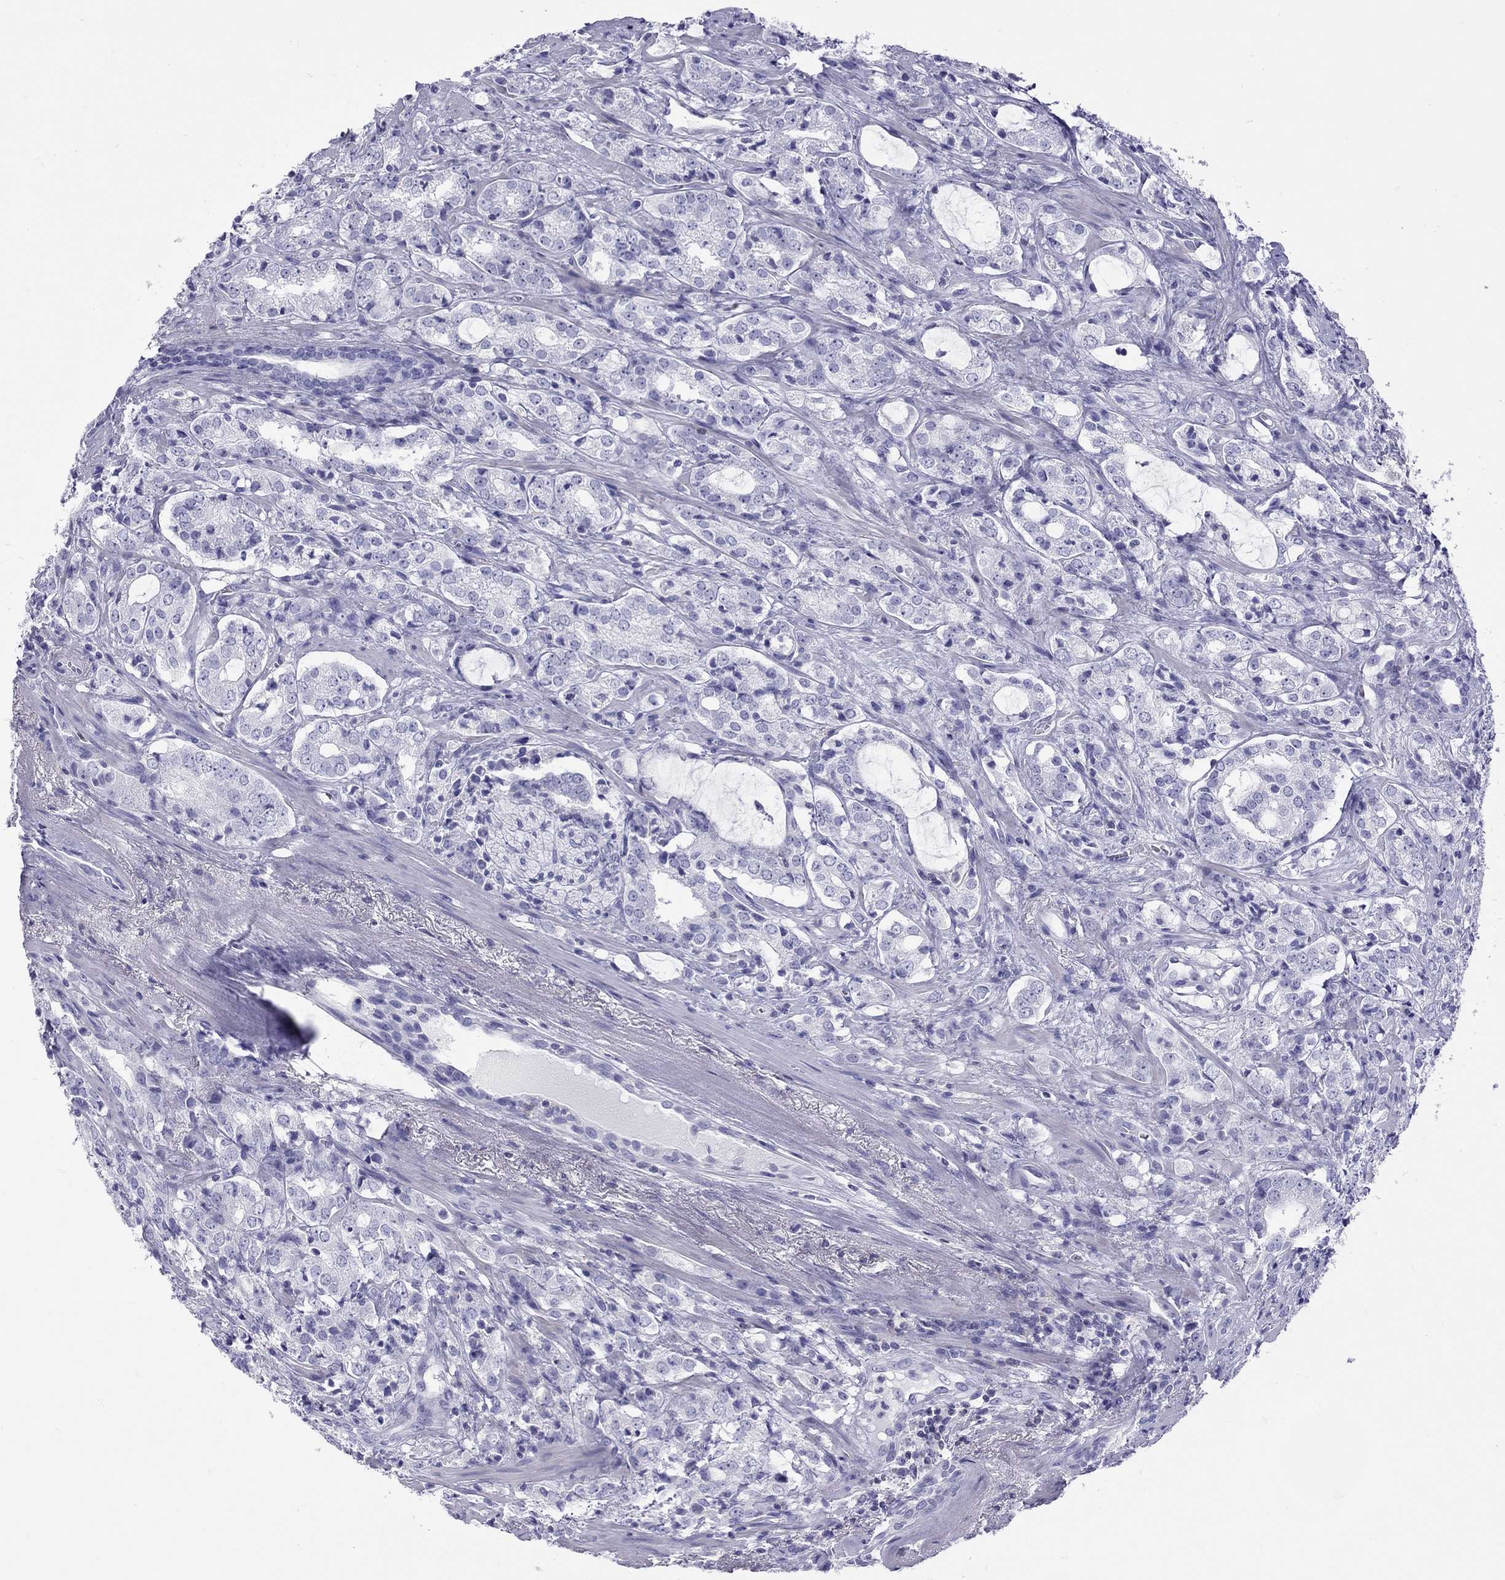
{"staining": {"intensity": "negative", "quantity": "none", "location": "none"}, "tissue": "prostate cancer", "cell_type": "Tumor cells", "image_type": "cancer", "snomed": [{"axis": "morphology", "description": "Adenocarcinoma, NOS"}, {"axis": "topography", "description": "Prostate"}], "caption": "Human prostate adenocarcinoma stained for a protein using IHC reveals no staining in tumor cells.", "gene": "STAG3", "patient": {"sex": "male", "age": 66}}